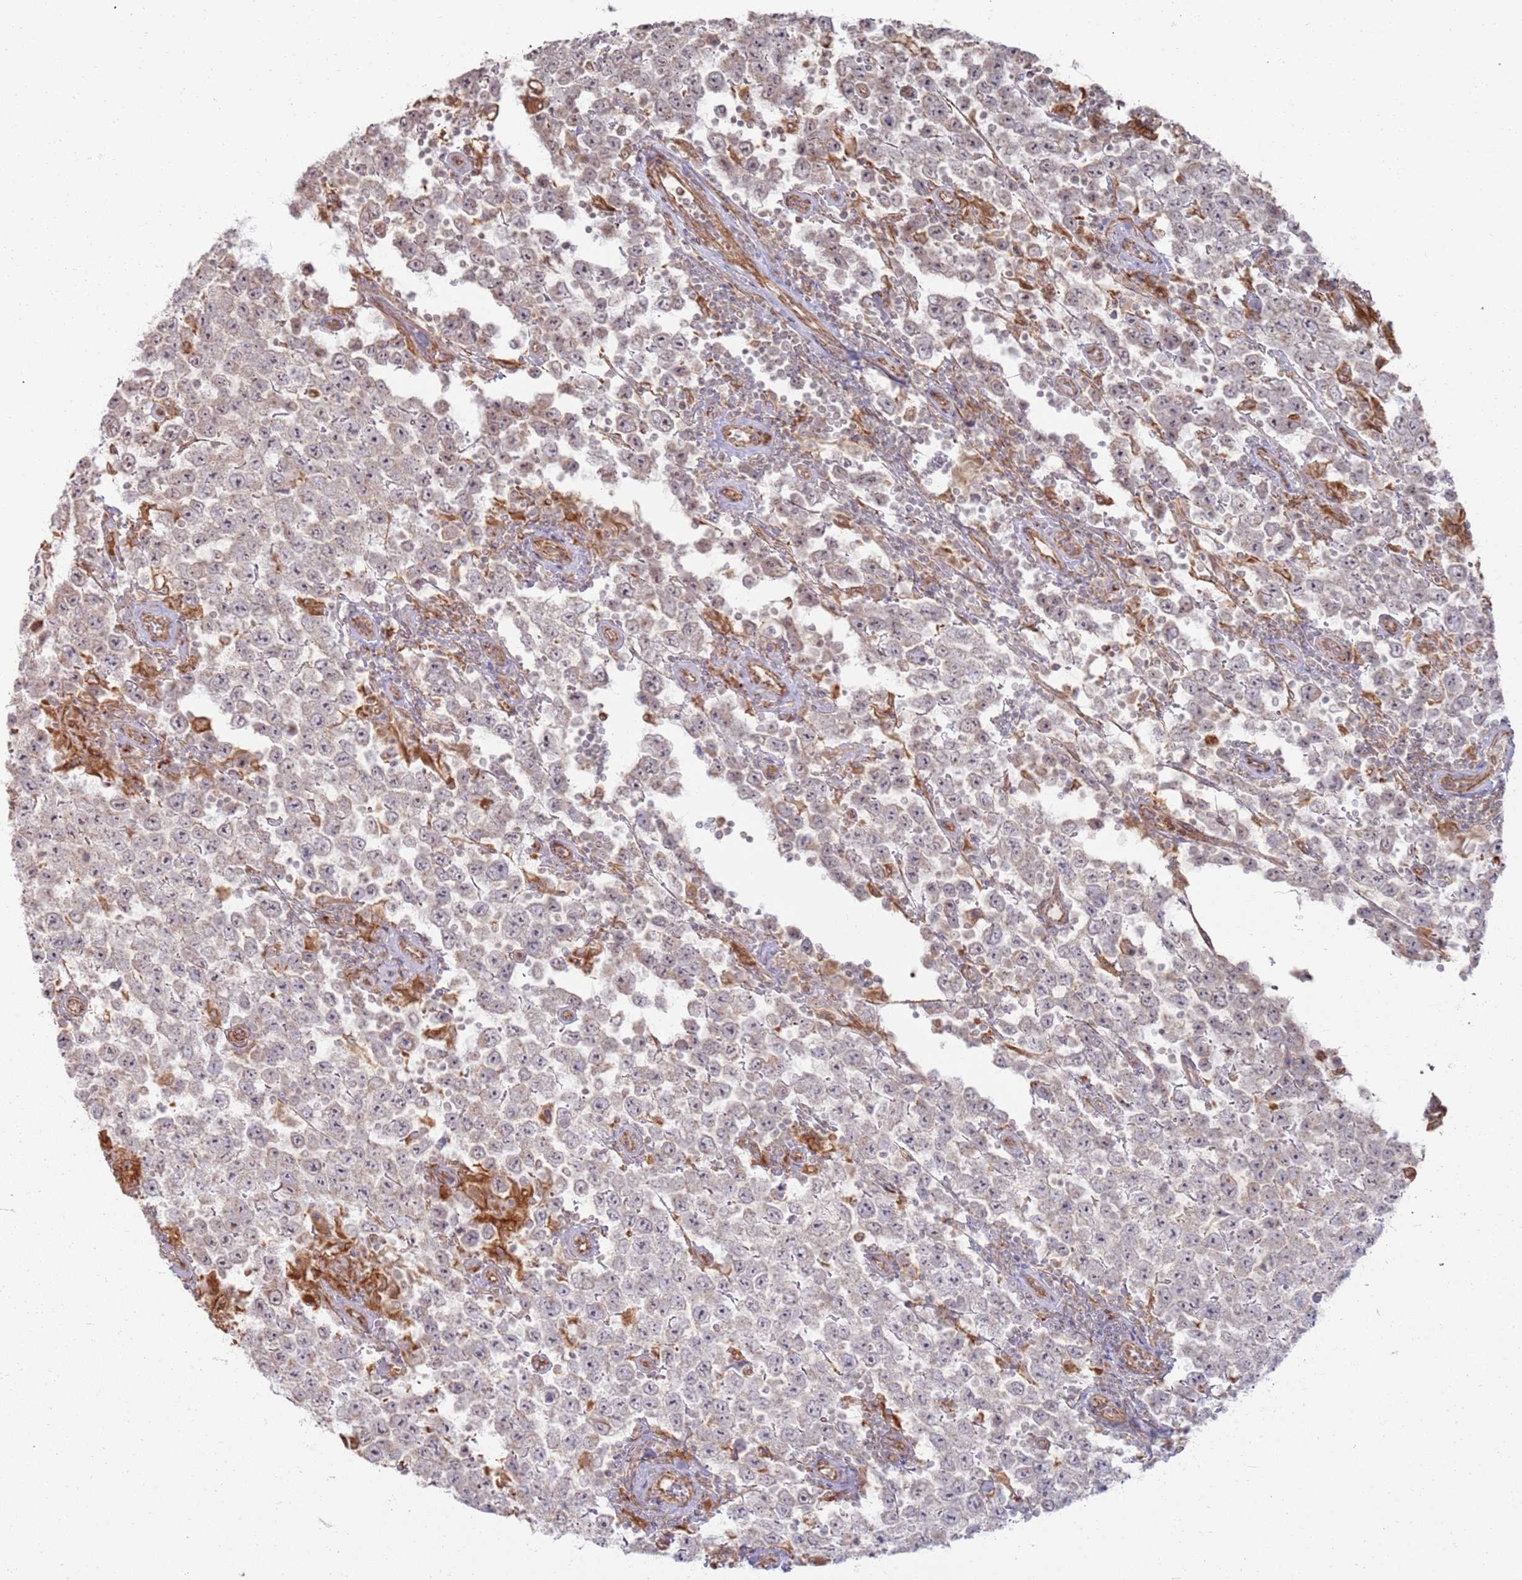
{"staining": {"intensity": "weak", "quantity": "25%-75%", "location": "nuclear"}, "tissue": "testis cancer", "cell_type": "Tumor cells", "image_type": "cancer", "snomed": [{"axis": "morphology", "description": "Normal tissue, NOS"}, {"axis": "morphology", "description": "Urothelial carcinoma, High grade"}, {"axis": "morphology", "description": "Seminoma, NOS"}, {"axis": "morphology", "description": "Carcinoma, Embryonal, NOS"}, {"axis": "topography", "description": "Urinary bladder"}, {"axis": "topography", "description": "Testis"}], "caption": "The image reveals staining of seminoma (testis), revealing weak nuclear protein positivity (brown color) within tumor cells.", "gene": "PHF21A", "patient": {"sex": "male", "age": 41}}